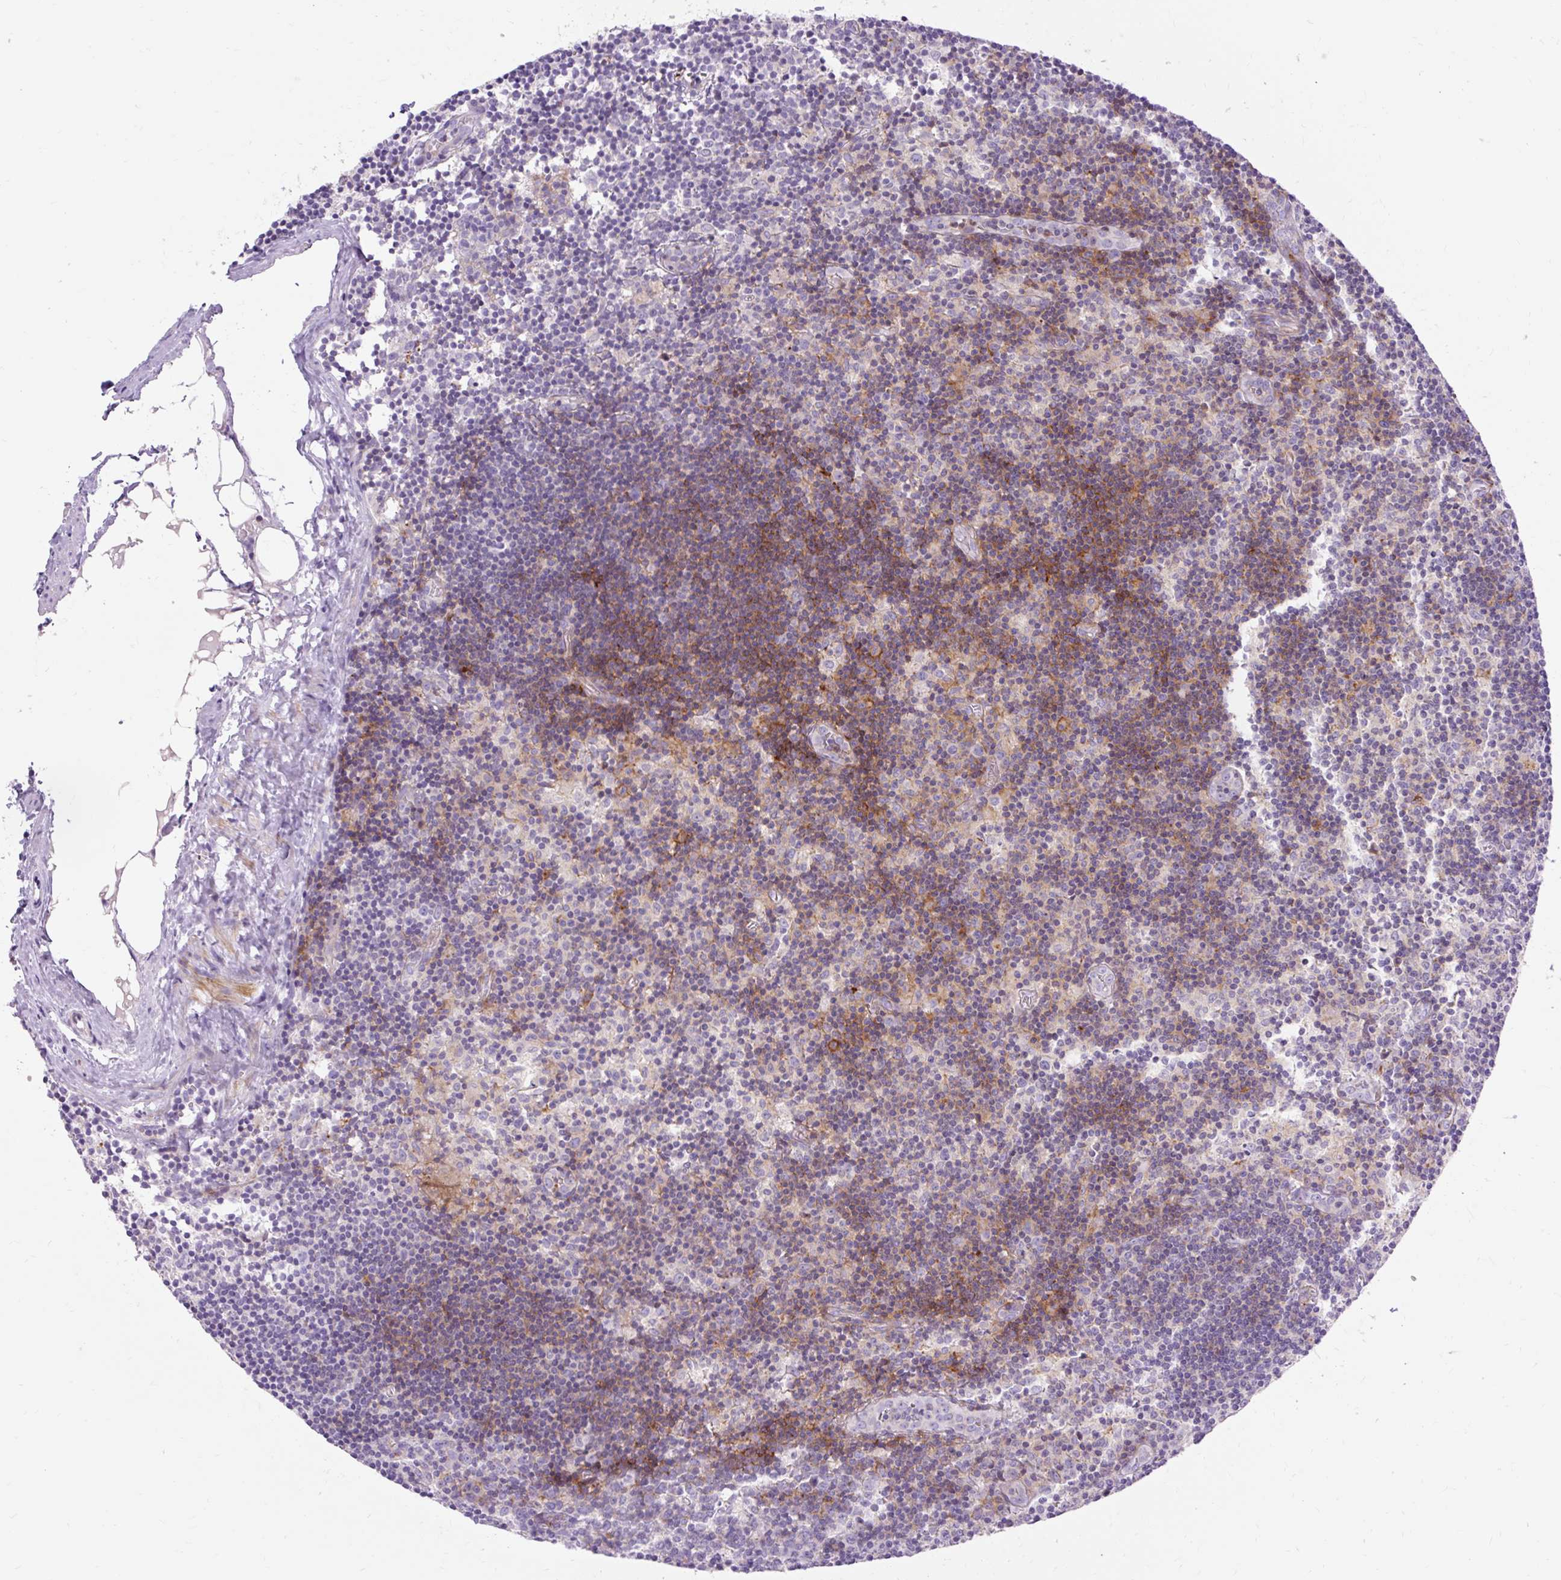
{"staining": {"intensity": "moderate", "quantity": "25%-75%", "location": "cytoplasmic/membranous"}, "tissue": "lymph node", "cell_type": "Non-germinal center cells", "image_type": "normal", "snomed": [{"axis": "morphology", "description": "Normal tissue, NOS"}, {"axis": "topography", "description": "Lymph node"}], "caption": "Protein positivity by IHC reveals moderate cytoplasmic/membranous positivity in approximately 25%-75% of non-germinal center cells in benign lymph node. (Brightfield microscopy of DAB IHC at high magnification).", "gene": "CORO7", "patient": {"sex": "female", "age": 45}}